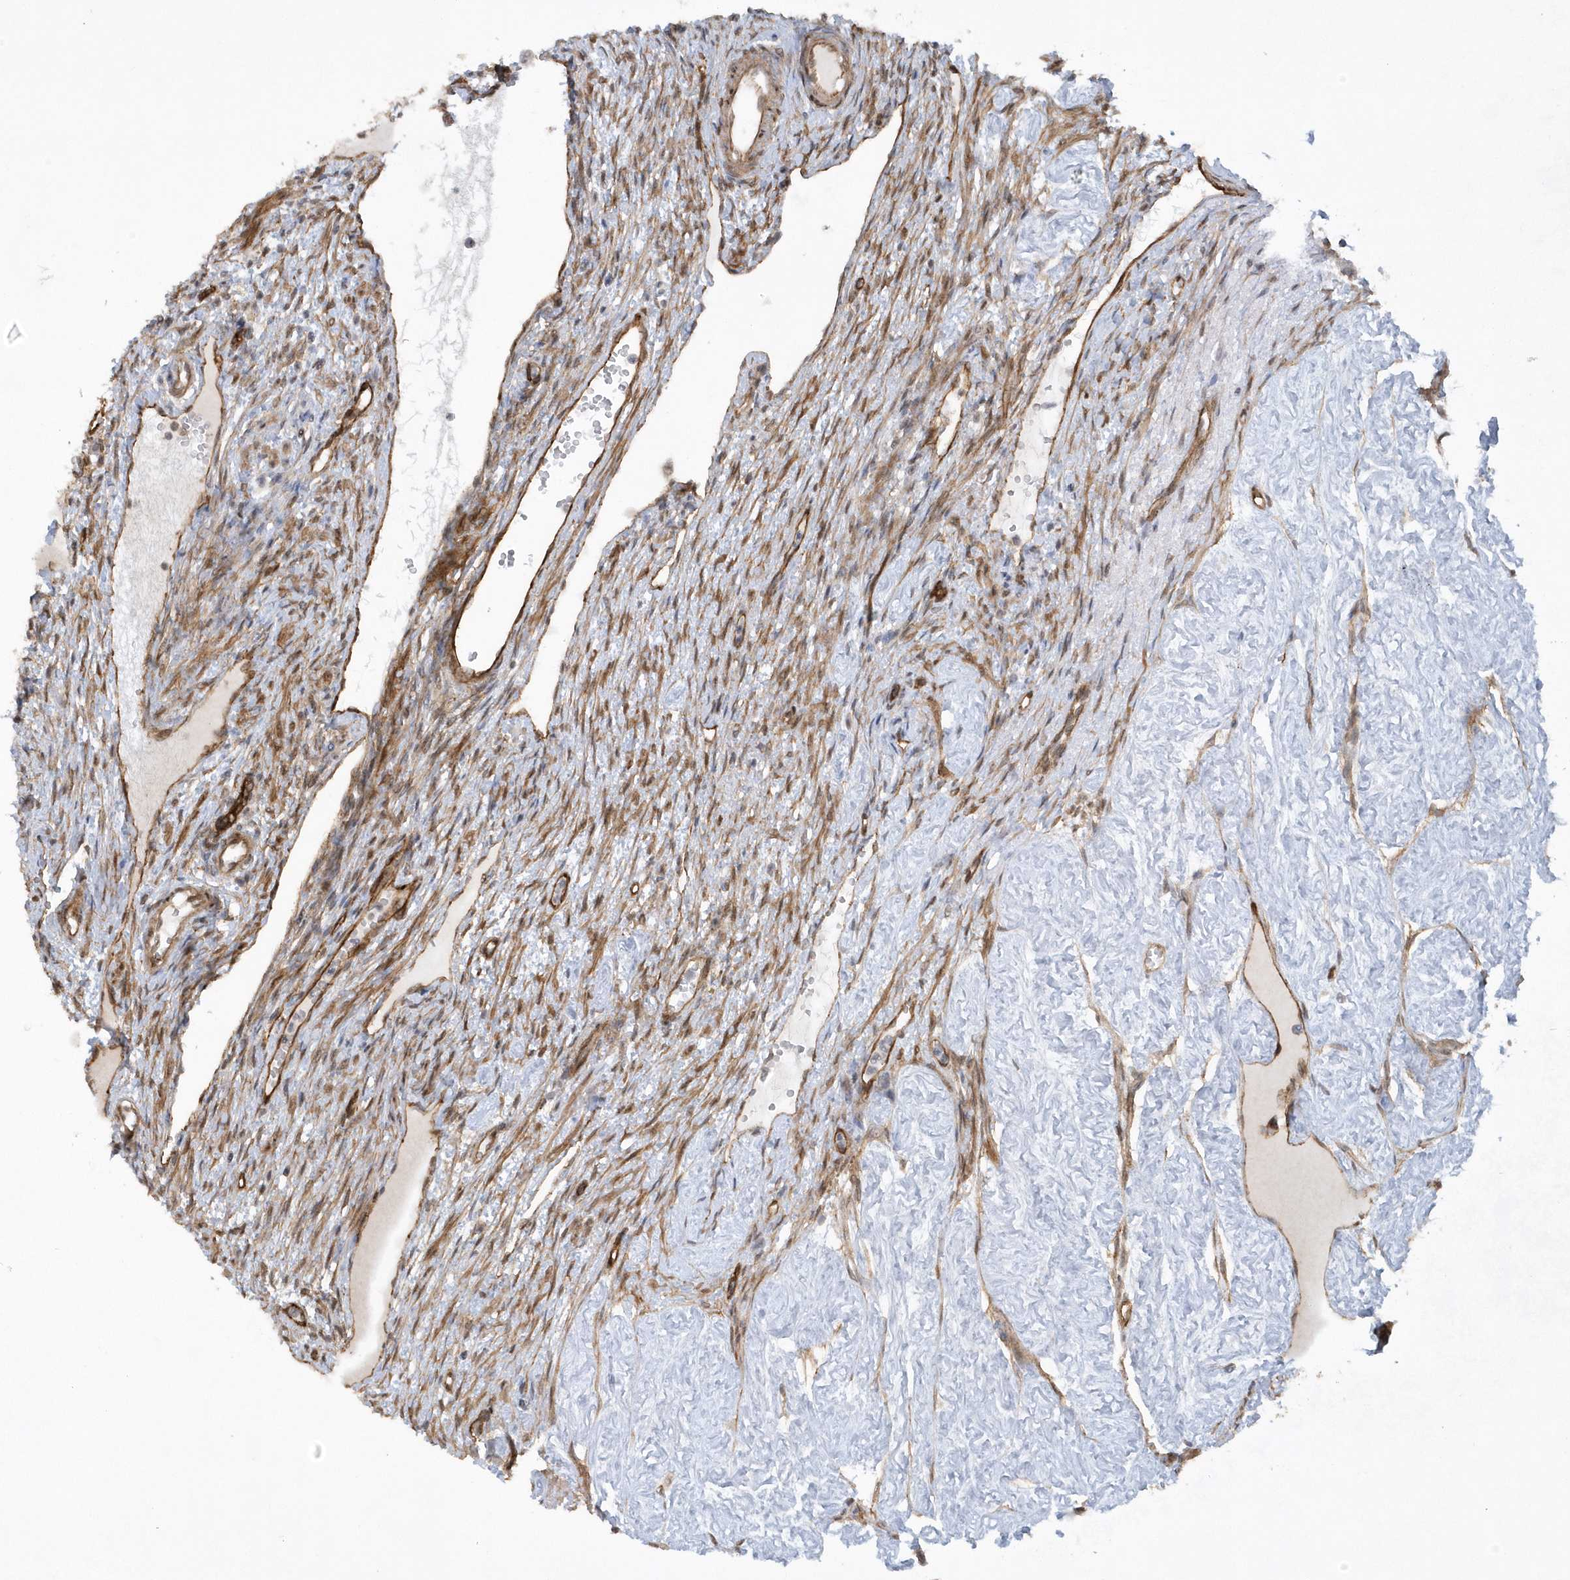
{"staining": {"intensity": "weak", "quantity": "<25%", "location": "cytoplasmic/membranous"}, "tissue": "ovary", "cell_type": "Ovarian stroma cells", "image_type": "normal", "snomed": [{"axis": "morphology", "description": "Normal tissue, NOS"}, {"axis": "morphology", "description": "Cyst, NOS"}, {"axis": "topography", "description": "Ovary"}], "caption": "This micrograph is of normal ovary stained with IHC to label a protein in brown with the nuclei are counter-stained blue. There is no staining in ovarian stroma cells.", "gene": "RAI14", "patient": {"sex": "female", "age": 33}}